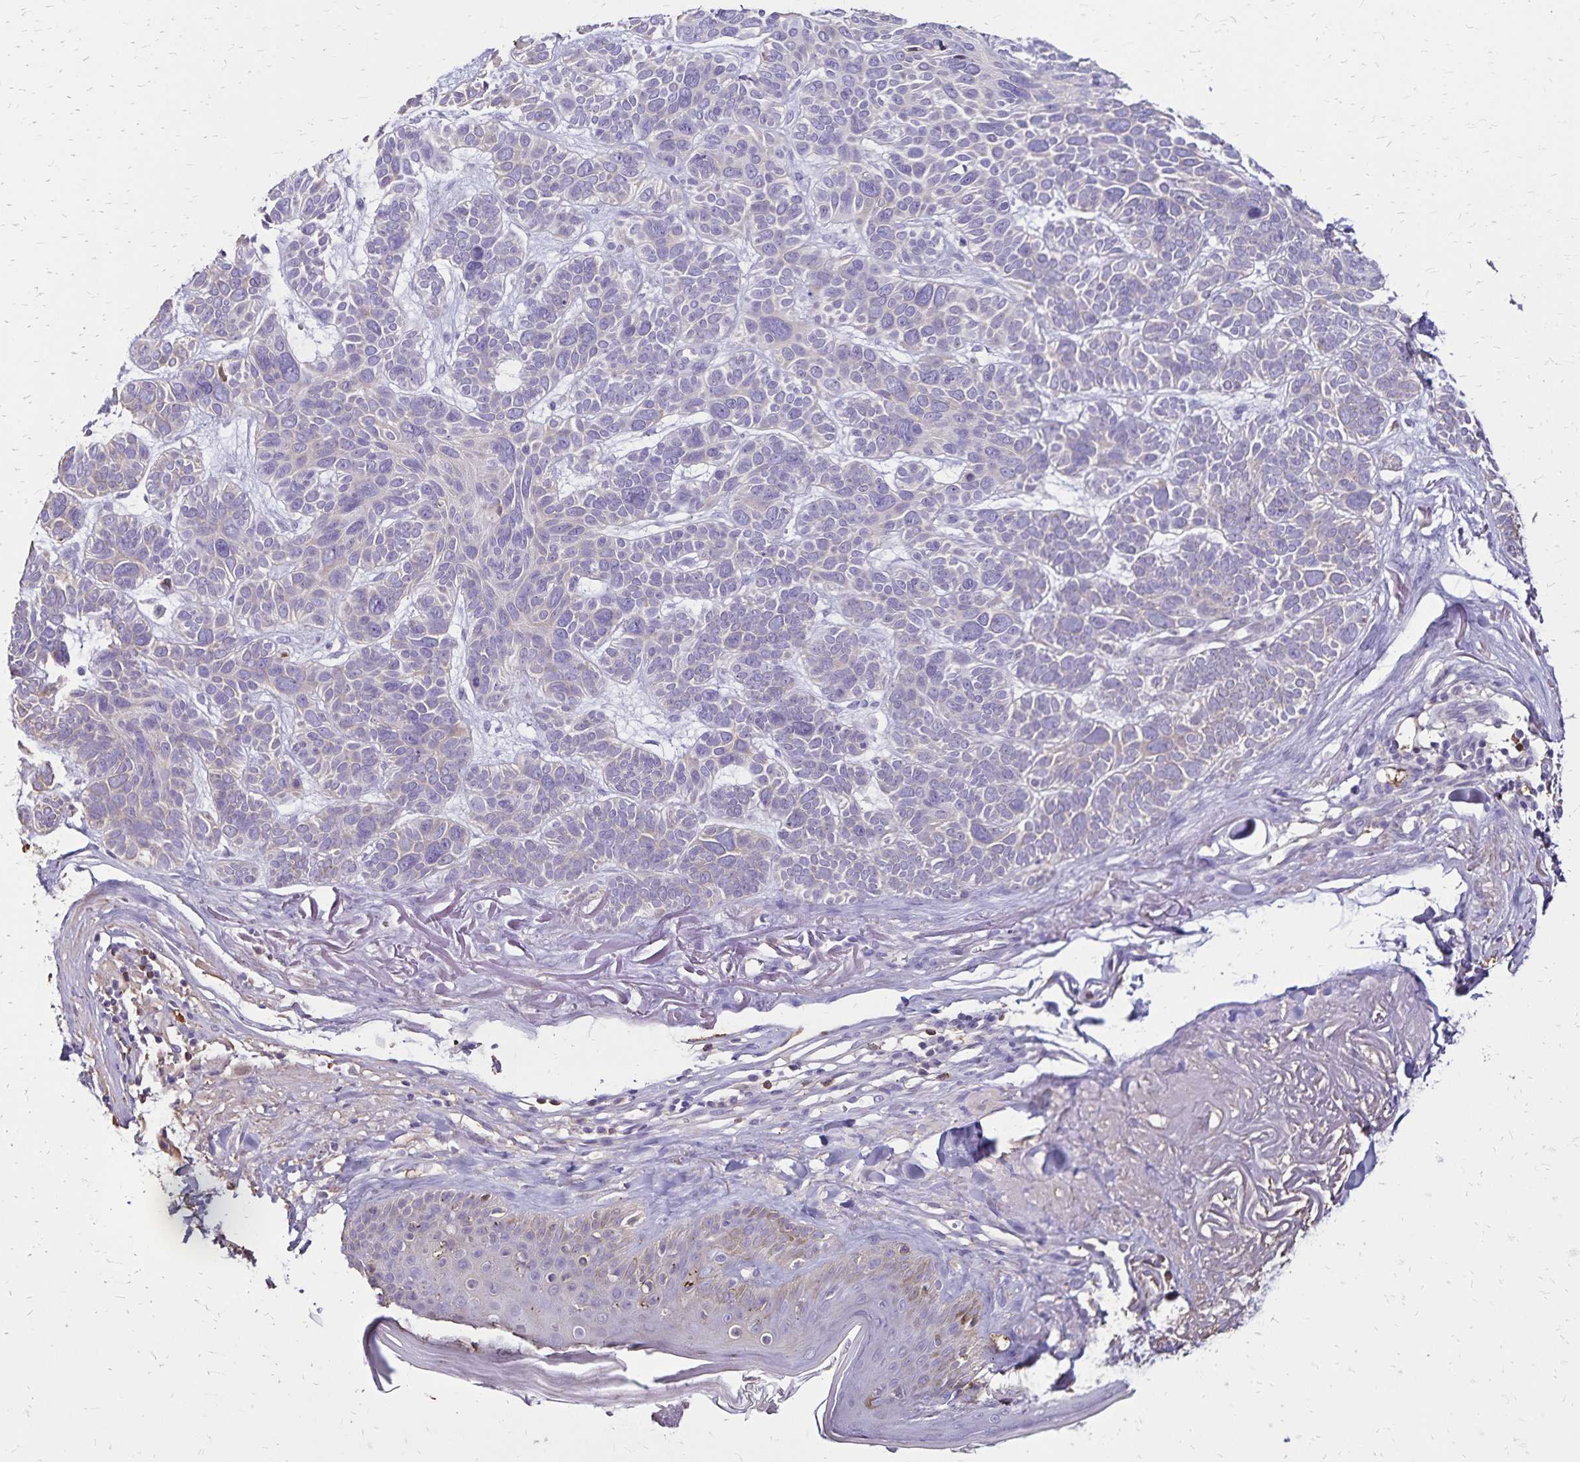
{"staining": {"intensity": "negative", "quantity": "none", "location": "none"}, "tissue": "skin cancer", "cell_type": "Tumor cells", "image_type": "cancer", "snomed": [{"axis": "morphology", "description": "Basal cell carcinoma"}, {"axis": "morphology", "description": "BCC, low aggressive"}, {"axis": "topography", "description": "Skin"}, {"axis": "topography", "description": "Skin of face"}], "caption": "Tumor cells show no significant protein staining in basal cell carcinoma (skin). (DAB immunohistochemistry (IHC) visualized using brightfield microscopy, high magnification).", "gene": "KISS1", "patient": {"sex": "male", "age": 73}}